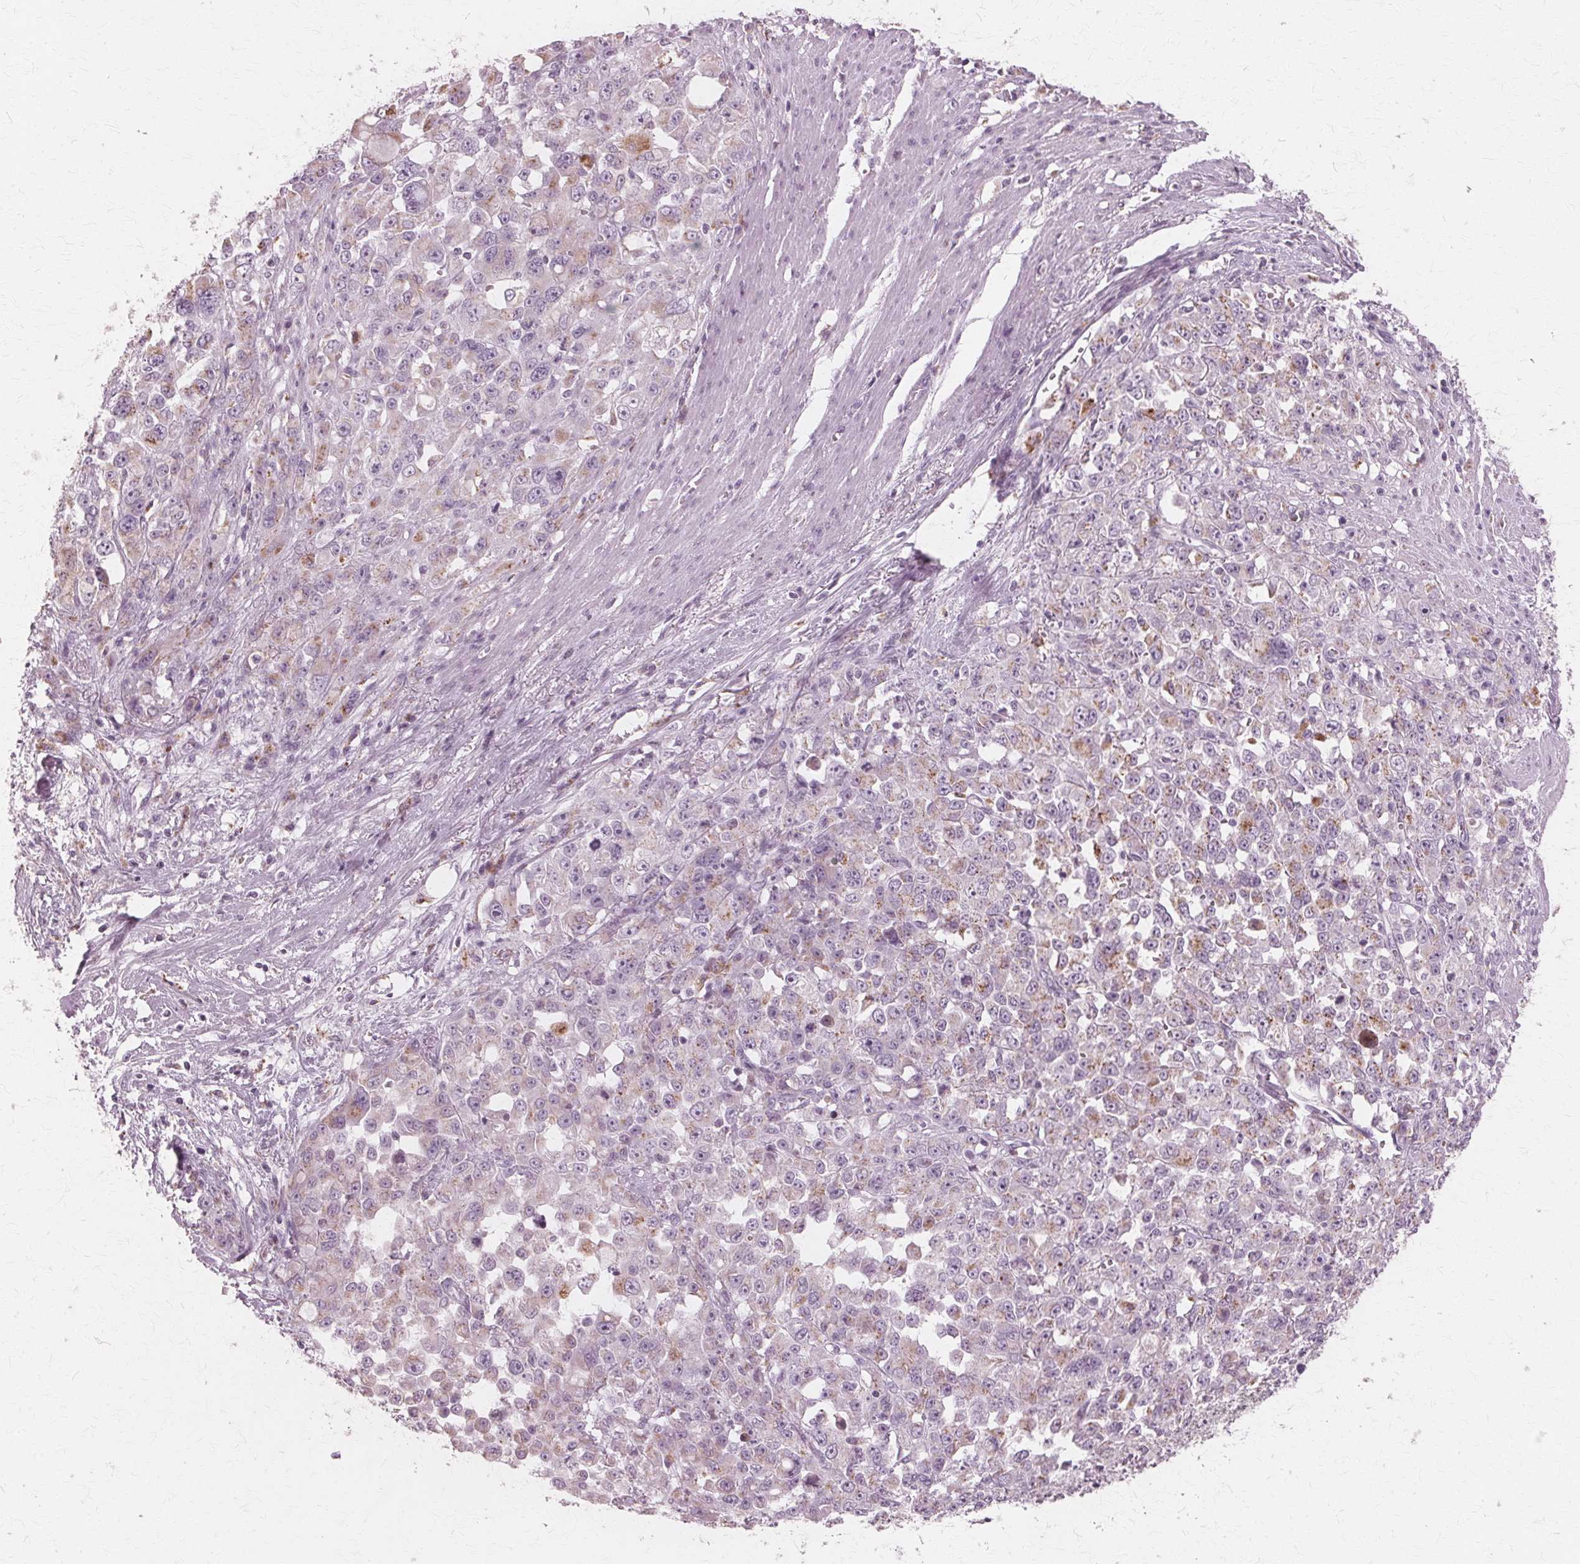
{"staining": {"intensity": "weak", "quantity": "25%-75%", "location": "cytoplasmic/membranous"}, "tissue": "stomach cancer", "cell_type": "Tumor cells", "image_type": "cancer", "snomed": [{"axis": "morphology", "description": "Adenocarcinoma, NOS"}, {"axis": "topography", "description": "Stomach"}], "caption": "Protein staining shows weak cytoplasmic/membranous staining in about 25%-75% of tumor cells in stomach adenocarcinoma.", "gene": "DNASE2", "patient": {"sex": "female", "age": 76}}